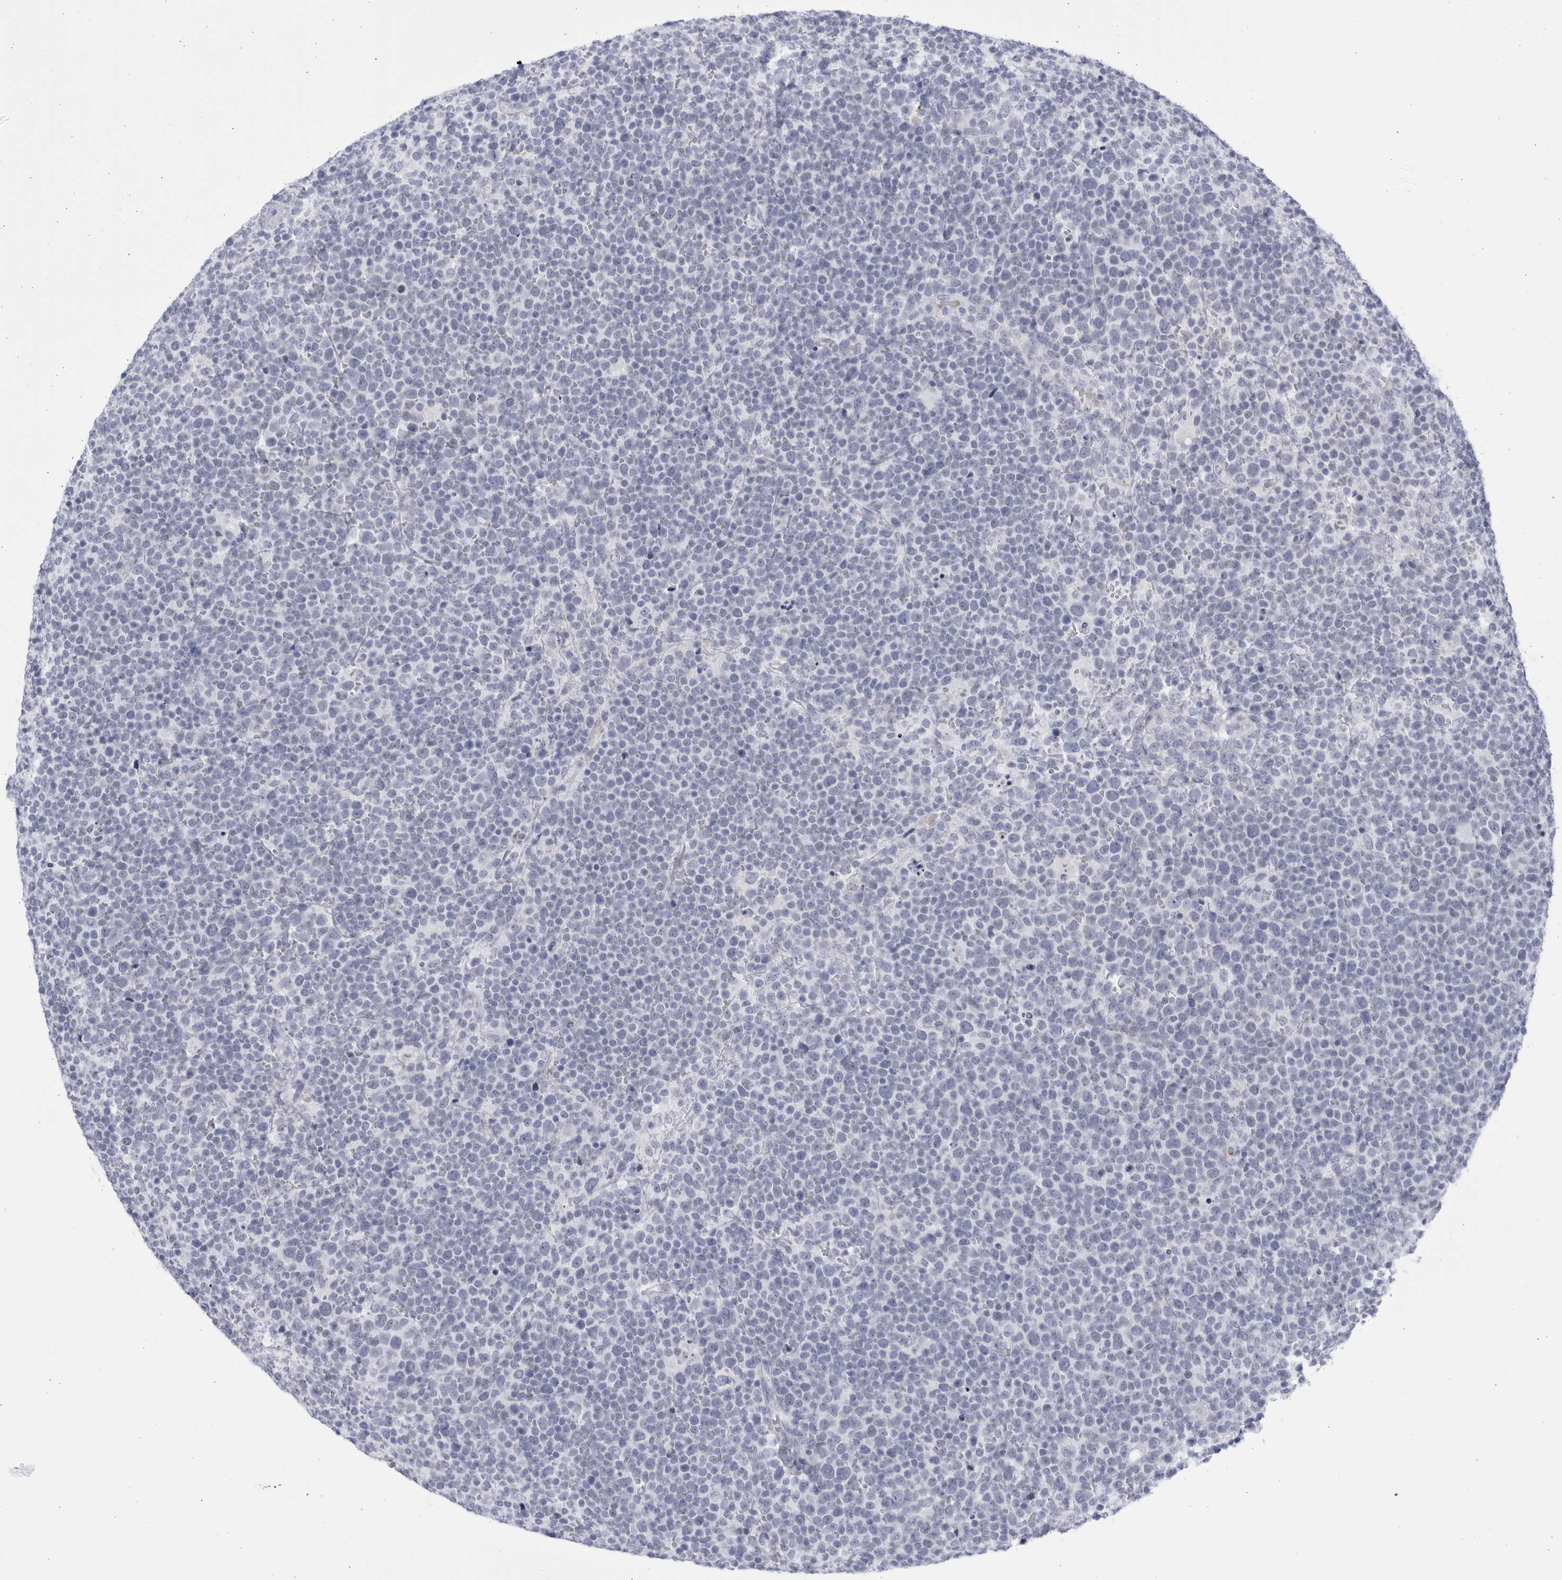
{"staining": {"intensity": "negative", "quantity": "none", "location": "none"}, "tissue": "lymphoma", "cell_type": "Tumor cells", "image_type": "cancer", "snomed": [{"axis": "morphology", "description": "Malignant lymphoma, non-Hodgkin's type, High grade"}, {"axis": "topography", "description": "Lymph node"}], "caption": "IHC of human lymphoma exhibits no expression in tumor cells.", "gene": "CCDC181", "patient": {"sex": "male", "age": 61}}